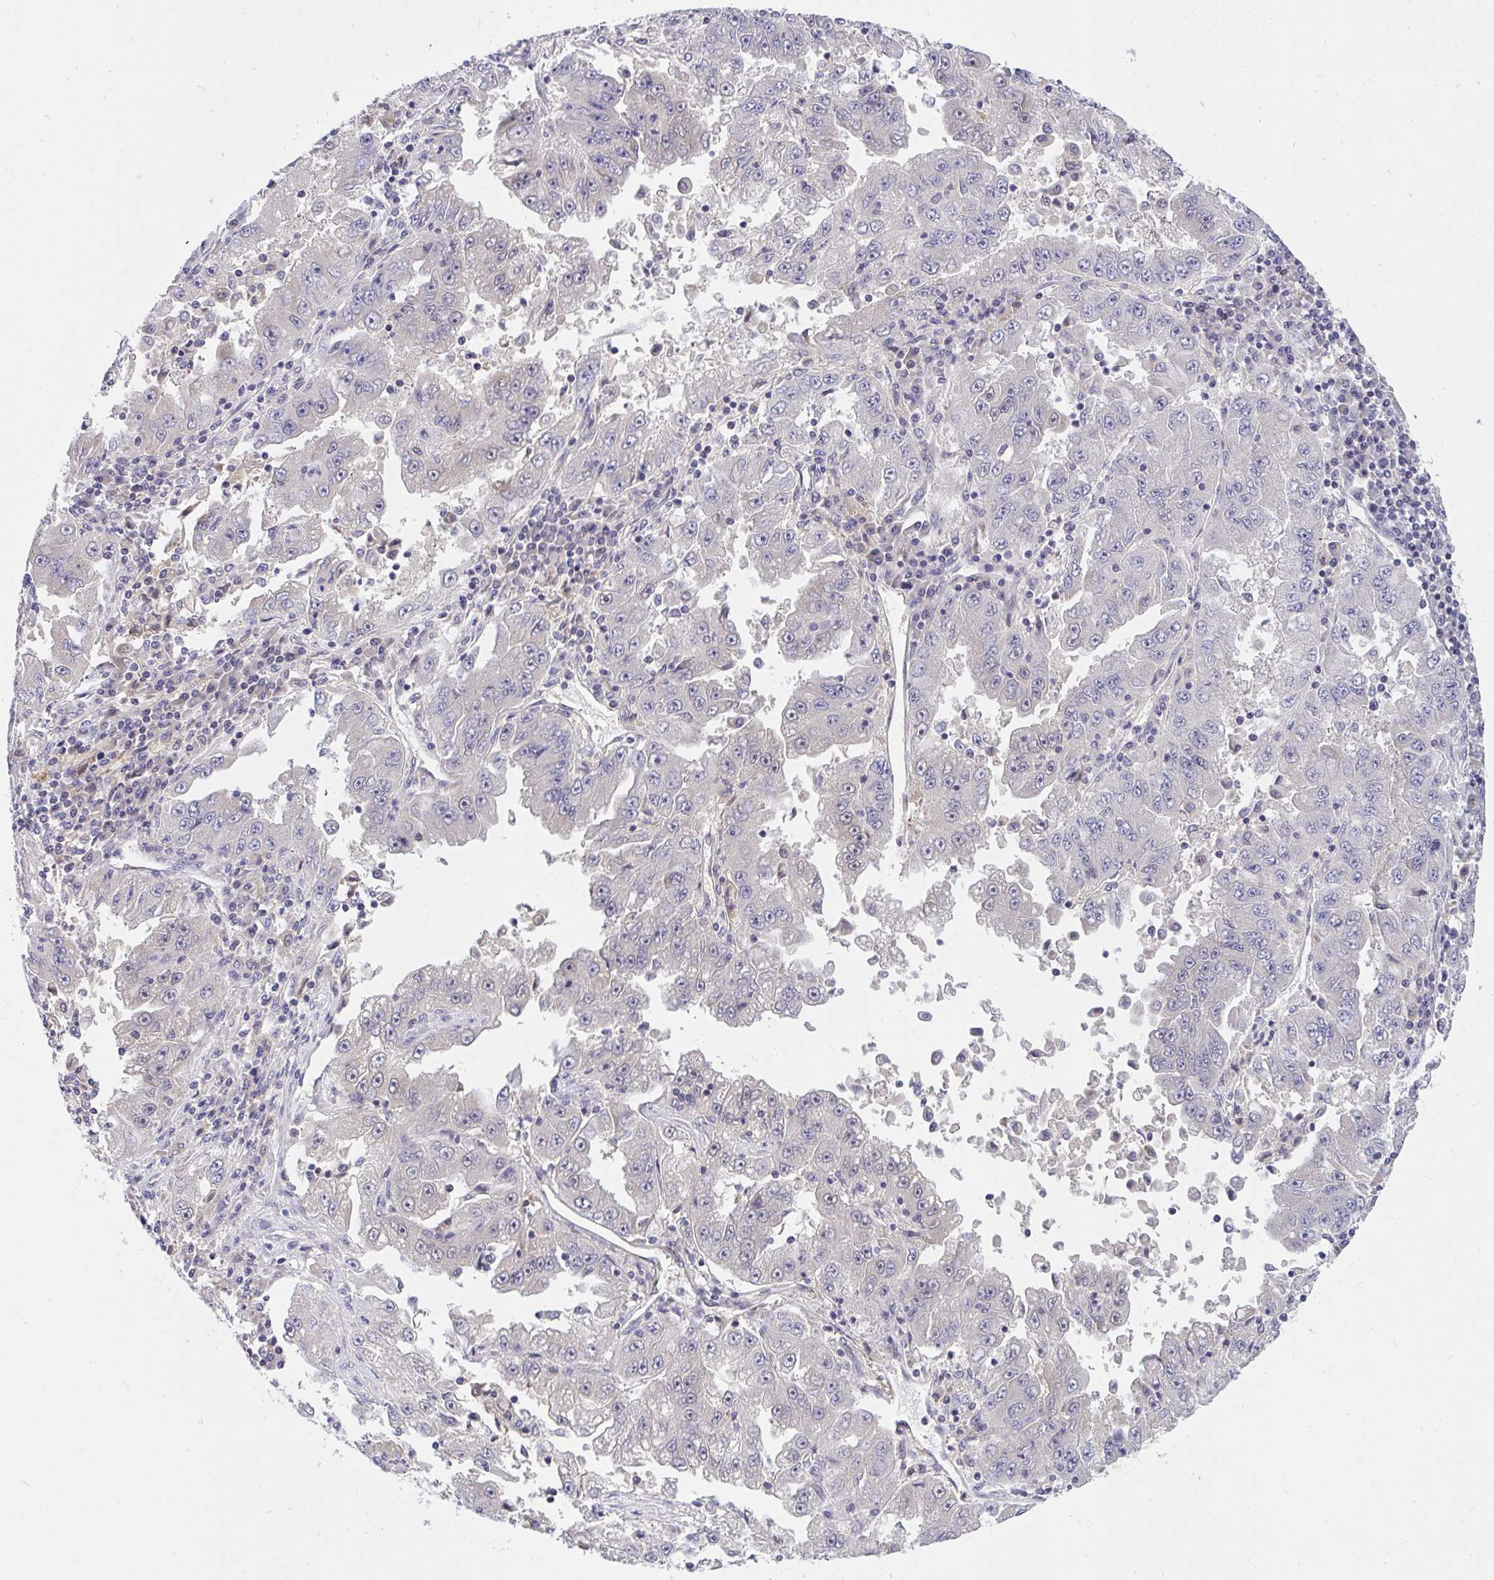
{"staining": {"intensity": "negative", "quantity": "none", "location": "none"}, "tissue": "lung cancer", "cell_type": "Tumor cells", "image_type": "cancer", "snomed": [{"axis": "morphology", "description": "Adenocarcinoma, NOS"}, {"axis": "morphology", "description": "Adenocarcinoma primary or metastatic"}, {"axis": "topography", "description": "Lung"}], "caption": "Lung cancer (adenocarcinoma primary or metastatic) stained for a protein using immunohistochemistry (IHC) demonstrates no expression tumor cells.", "gene": "C19orf54", "patient": {"sex": "male", "age": 74}}